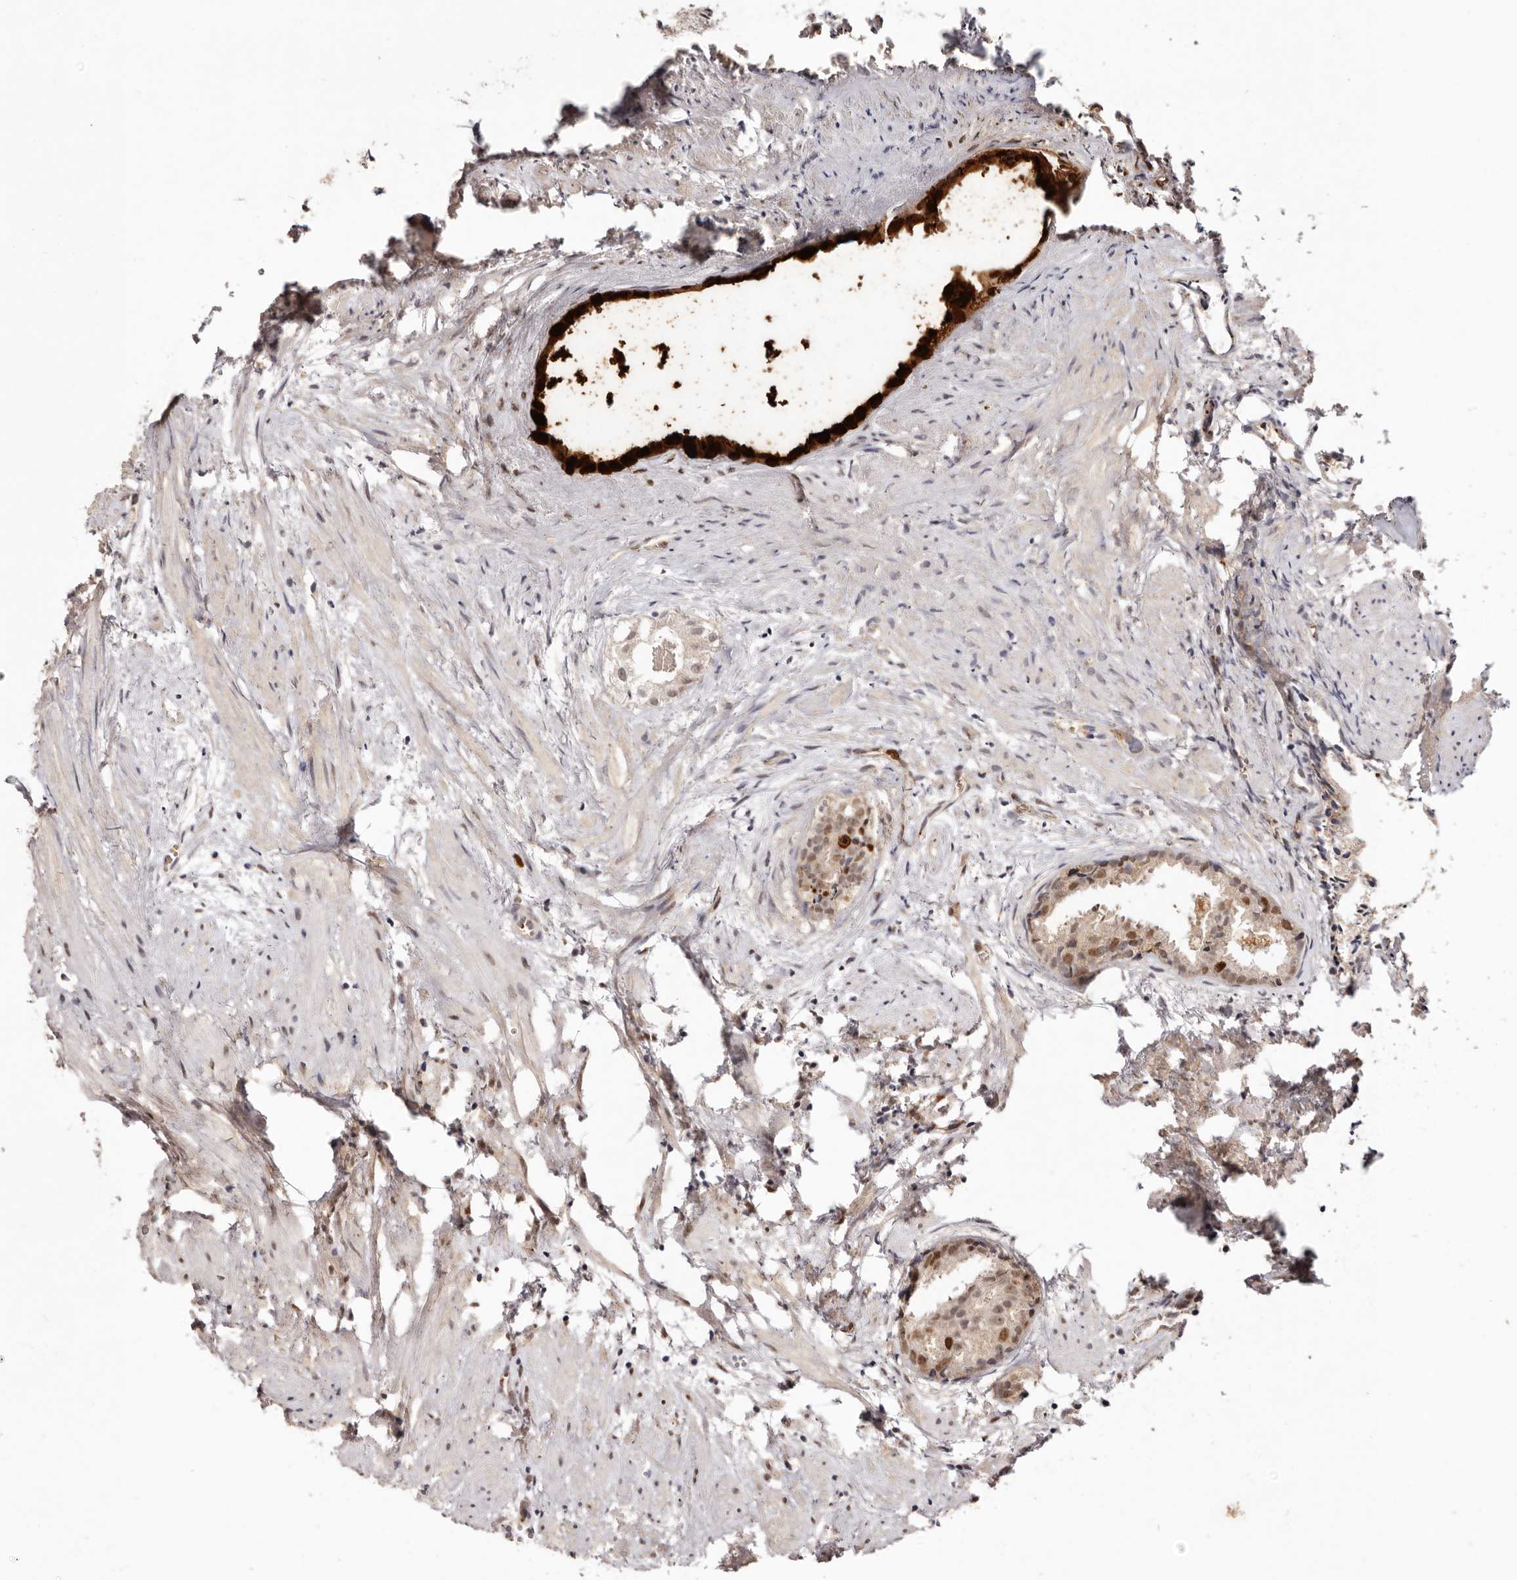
{"staining": {"intensity": "moderate", "quantity": ">75%", "location": "nuclear"}, "tissue": "prostate cancer", "cell_type": "Tumor cells", "image_type": "cancer", "snomed": [{"axis": "morphology", "description": "Adenocarcinoma, Low grade"}, {"axis": "topography", "description": "Prostate"}], "caption": "Prostate adenocarcinoma (low-grade) was stained to show a protein in brown. There is medium levels of moderate nuclear positivity in about >75% of tumor cells. (Stains: DAB in brown, nuclei in blue, Microscopy: brightfield microscopy at high magnification).", "gene": "NOTCH1", "patient": {"sex": "male", "age": 88}}